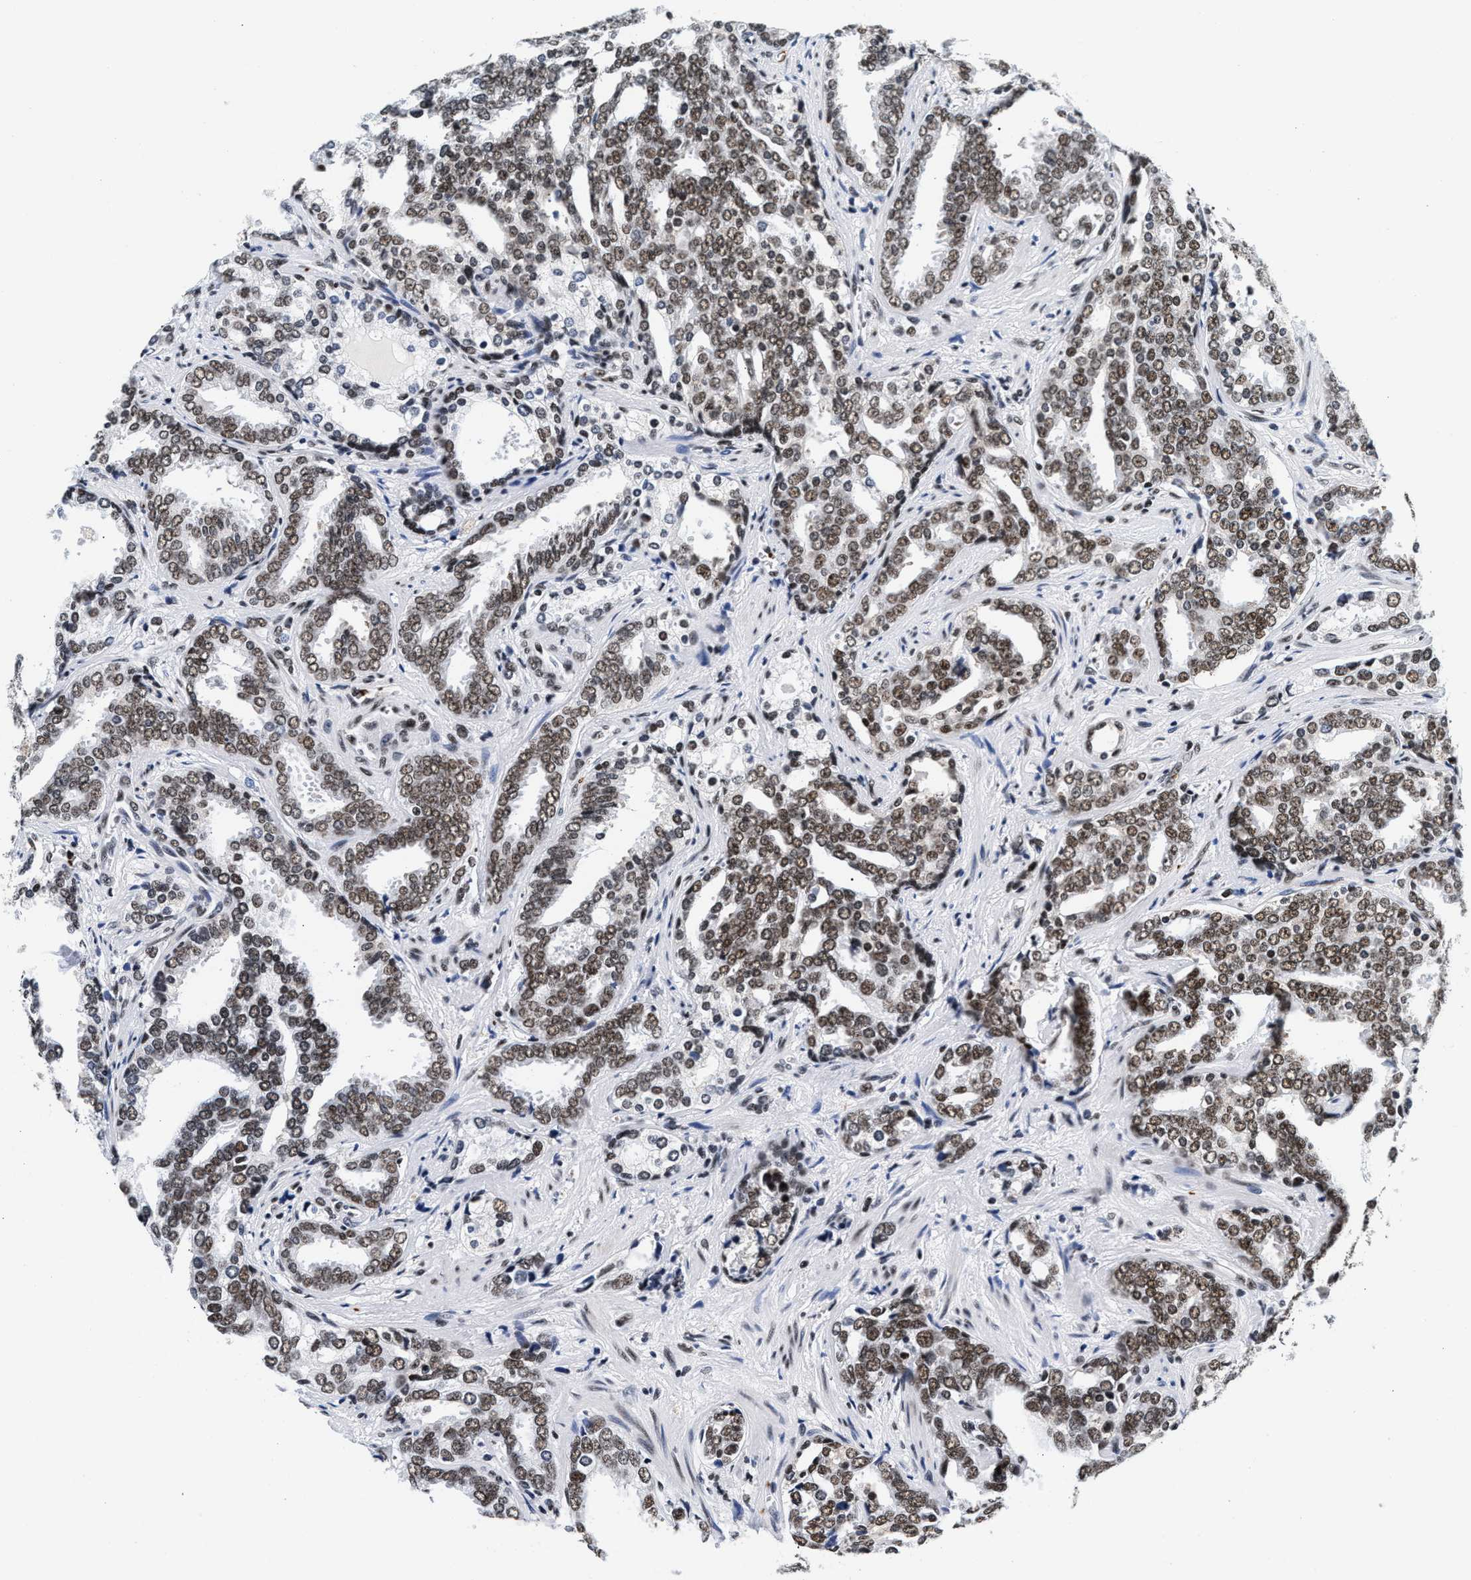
{"staining": {"intensity": "moderate", "quantity": ">75%", "location": "nuclear"}, "tissue": "prostate cancer", "cell_type": "Tumor cells", "image_type": "cancer", "snomed": [{"axis": "morphology", "description": "Adenocarcinoma, High grade"}, {"axis": "topography", "description": "Prostate"}], "caption": "A brown stain highlights moderate nuclear expression of a protein in human high-grade adenocarcinoma (prostate) tumor cells. Ihc stains the protein in brown and the nuclei are stained blue.", "gene": "RAD21", "patient": {"sex": "male", "age": 67}}